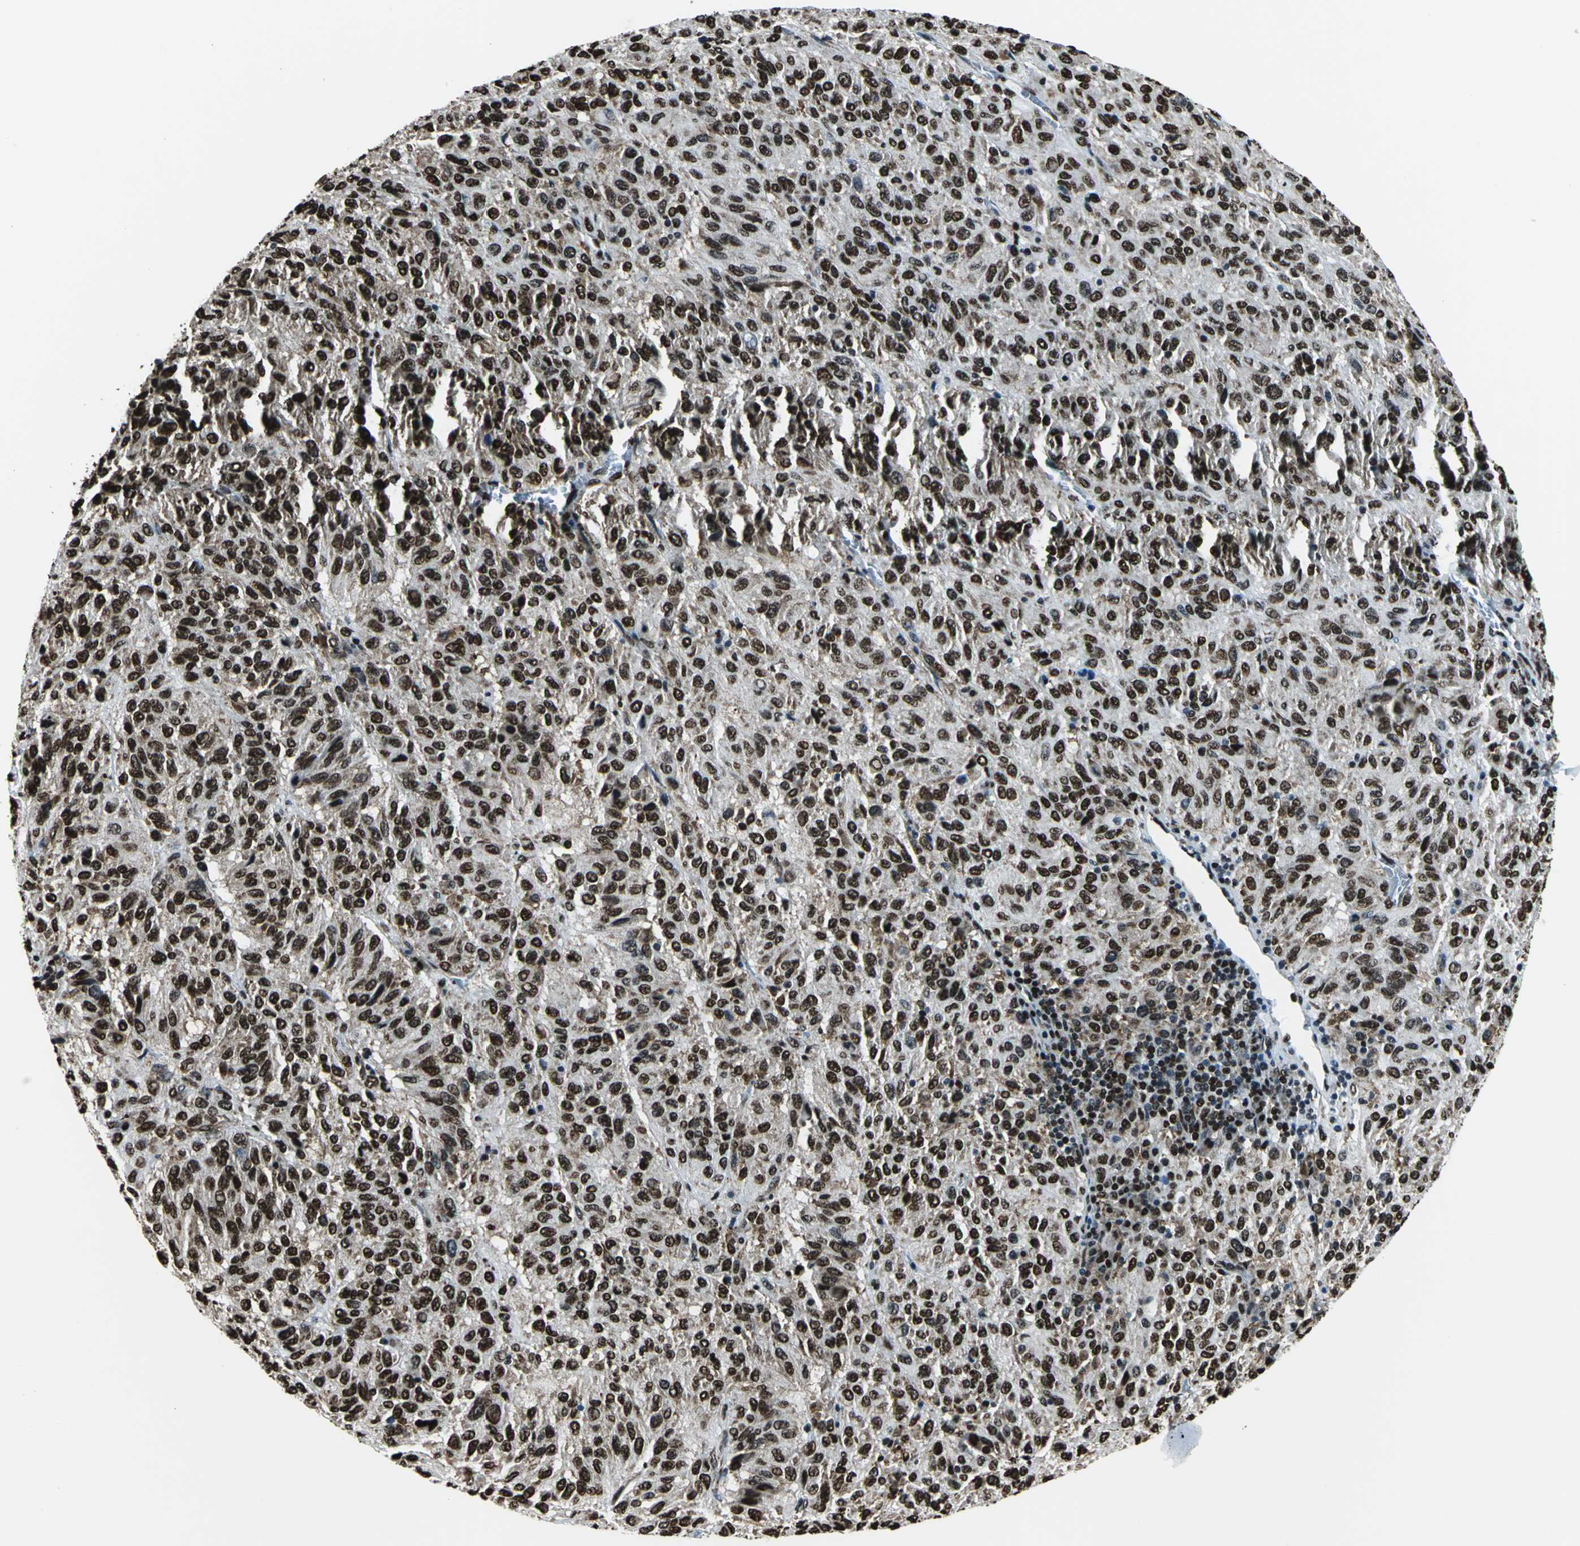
{"staining": {"intensity": "strong", "quantity": ">75%", "location": "nuclear"}, "tissue": "melanoma", "cell_type": "Tumor cells", "image_type": "cancer", "snomed": [{"axis": "morphology", "description": "Malignant melanoma, Metastatic site"}, {"axis": "topography", "description": "Lung"}], "caption": "Immunohistochemical staining of human malignant melanoma (metastatic site) exhibits high levels of strong nuclear staining in about >75% of tumor cells.", "gene": "APEX1", "patient": {"sex": "male", "age": 64}}